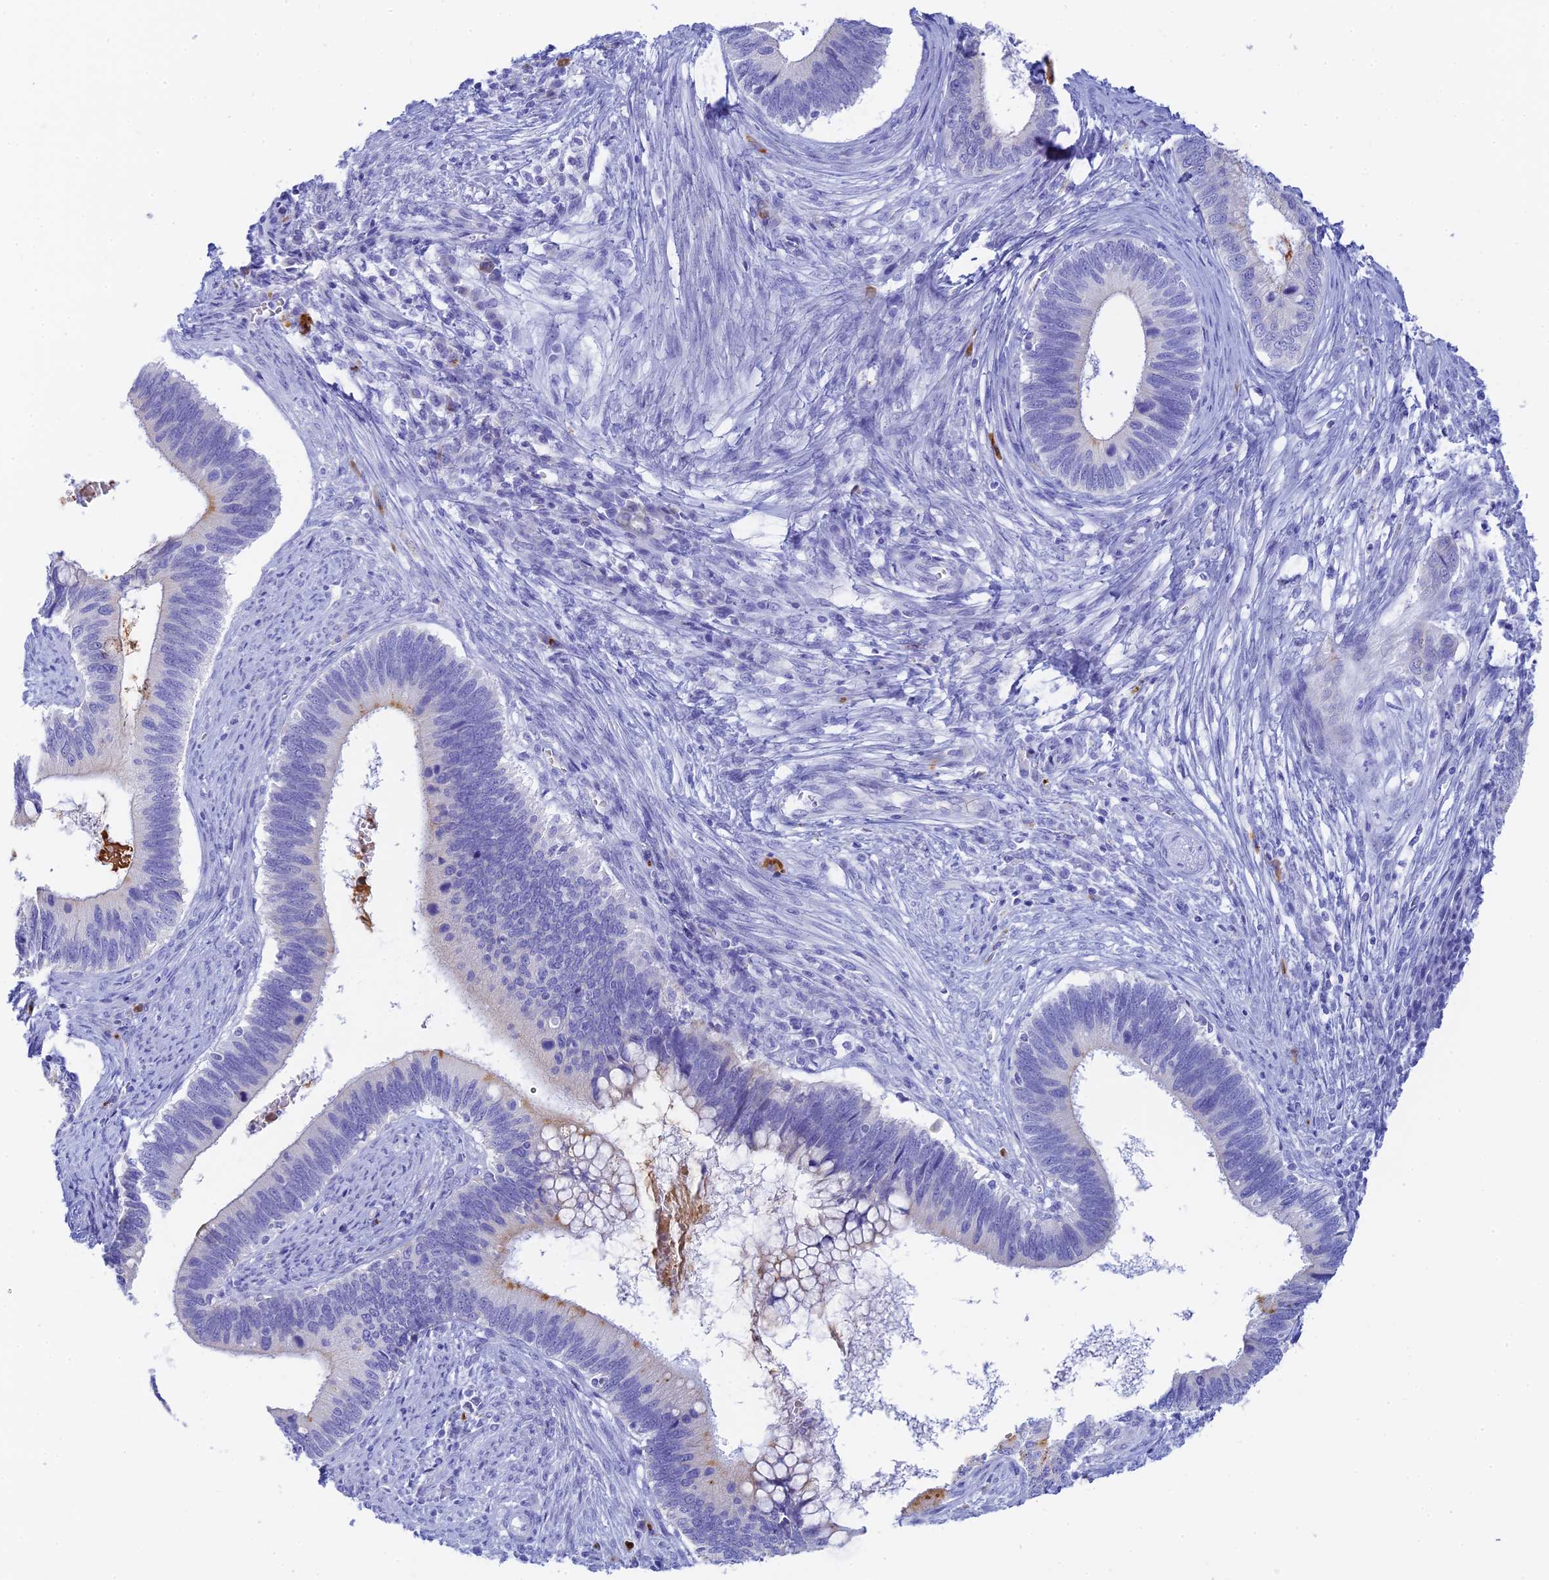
{"staining": {"intensity": "negative", "quantity": "none", "location": "none"}, "tissue": "cervical cancer", "cell_type": "Tumor cells", "image_type": "cancer", "snomed": [{"axis": "morphology", "description": "Adenocarcinoma, NOS"}, {"axis": "topography", "description": "Cervix"}], "caption": "This is a image of immunohistochemistry staining of cervical cancer (adenocarcinoma), which shows no positivity in tumor cells.", "gene": "CEP152", "patient": {"sex": "female", "age": 42}}